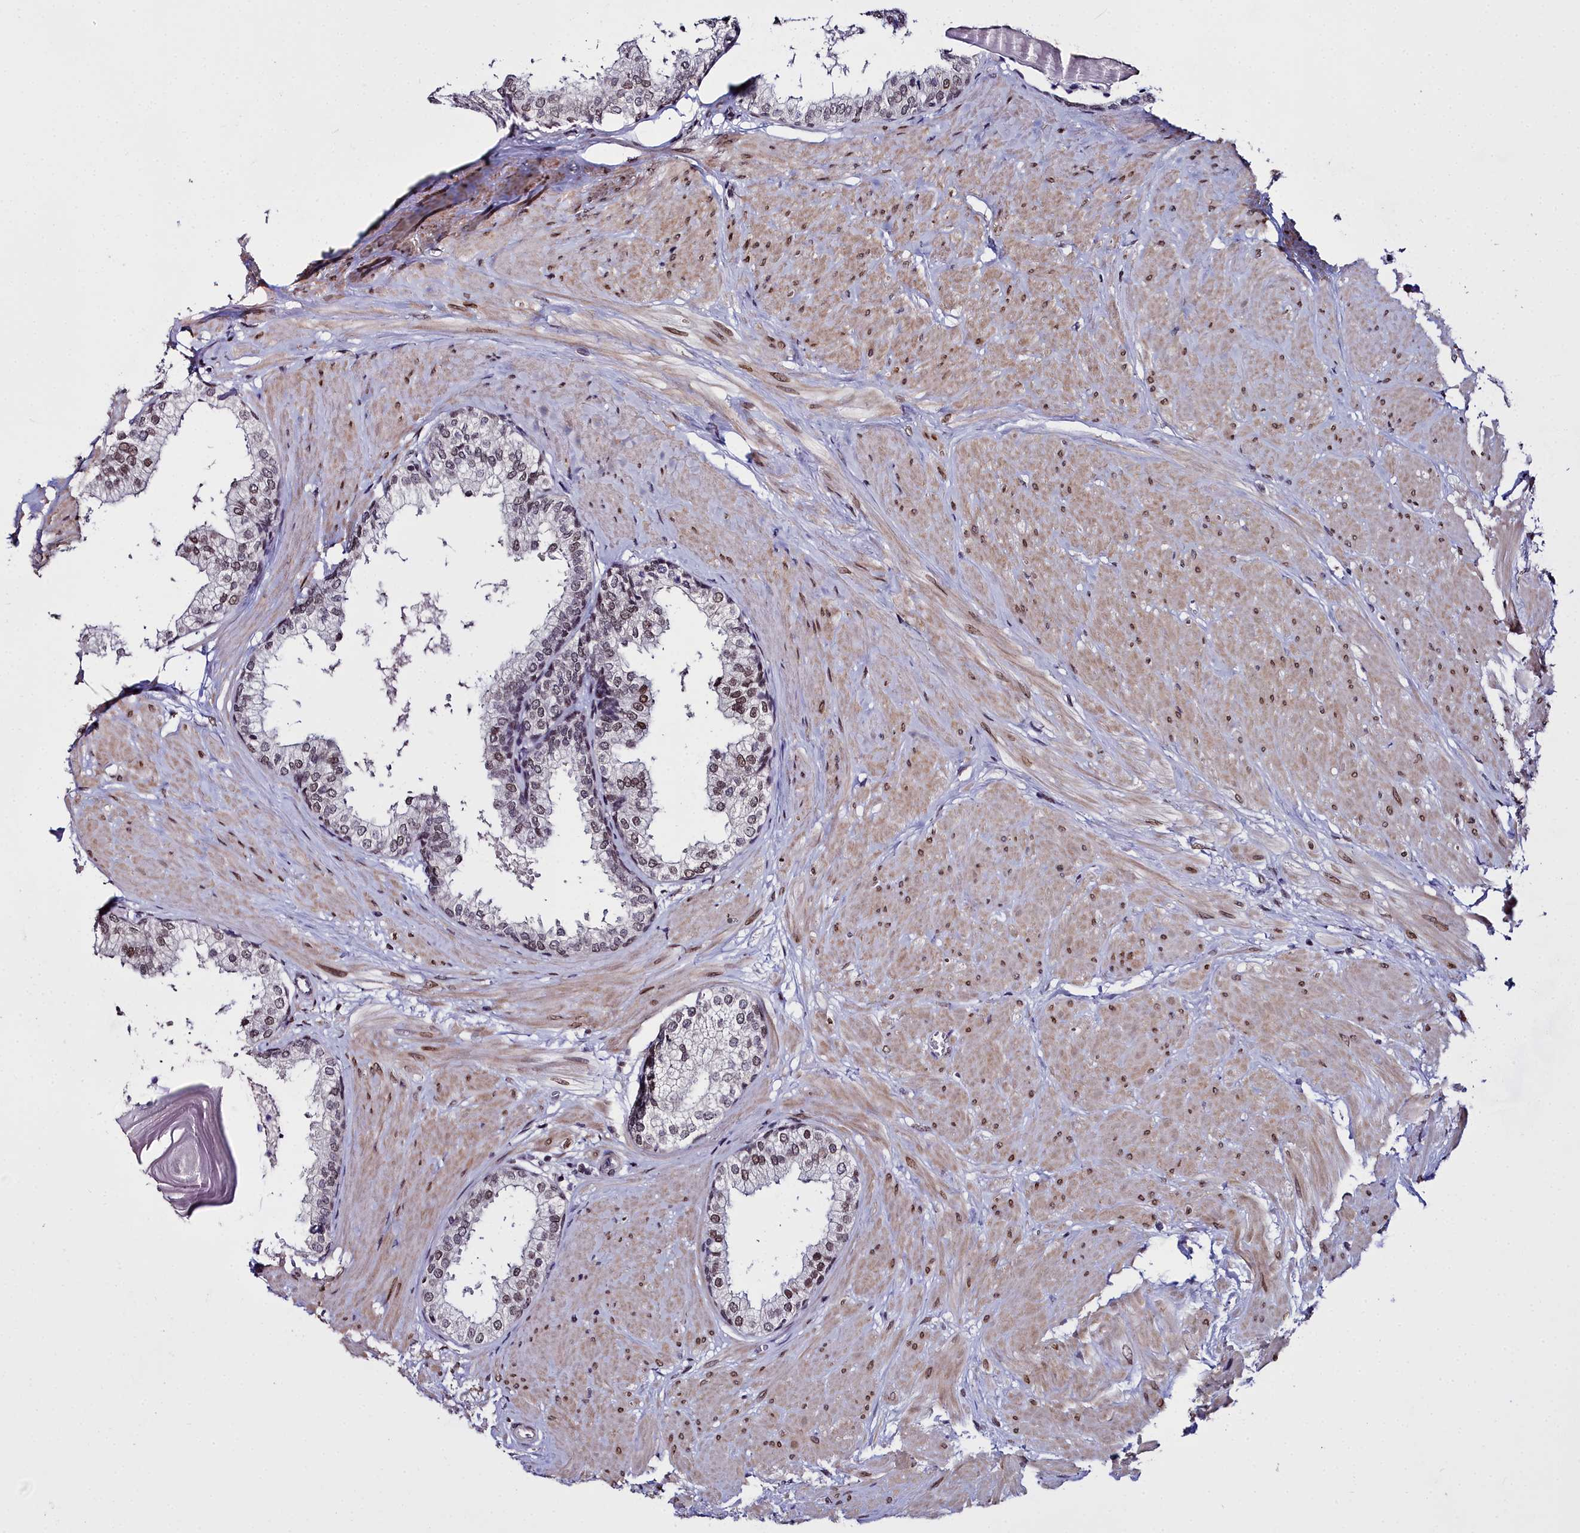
{"staining": {"intensity": "moderate", "quantity": ">75%", "location": "nuclear"}, "tissue": "prostate", "cell_type": "Glandular cells", "image_type": "normal", "snomed": [{"axis": "morphology", "description": "Normal tissue, NOS"}, {"axis": "topography", "description": "Prostate"}], "caption": "DAB immunohistochemical staining of normal human prostate displays moderate nuclear protein expression in approximately >75% of glandular cells. The protein is stained brown, and the nuclei are stained in blue (DAB IHC with brightfield microscopy, high magnification).", "gene": "CCDC97", "patient": {"sex": "male", "age": 48}}